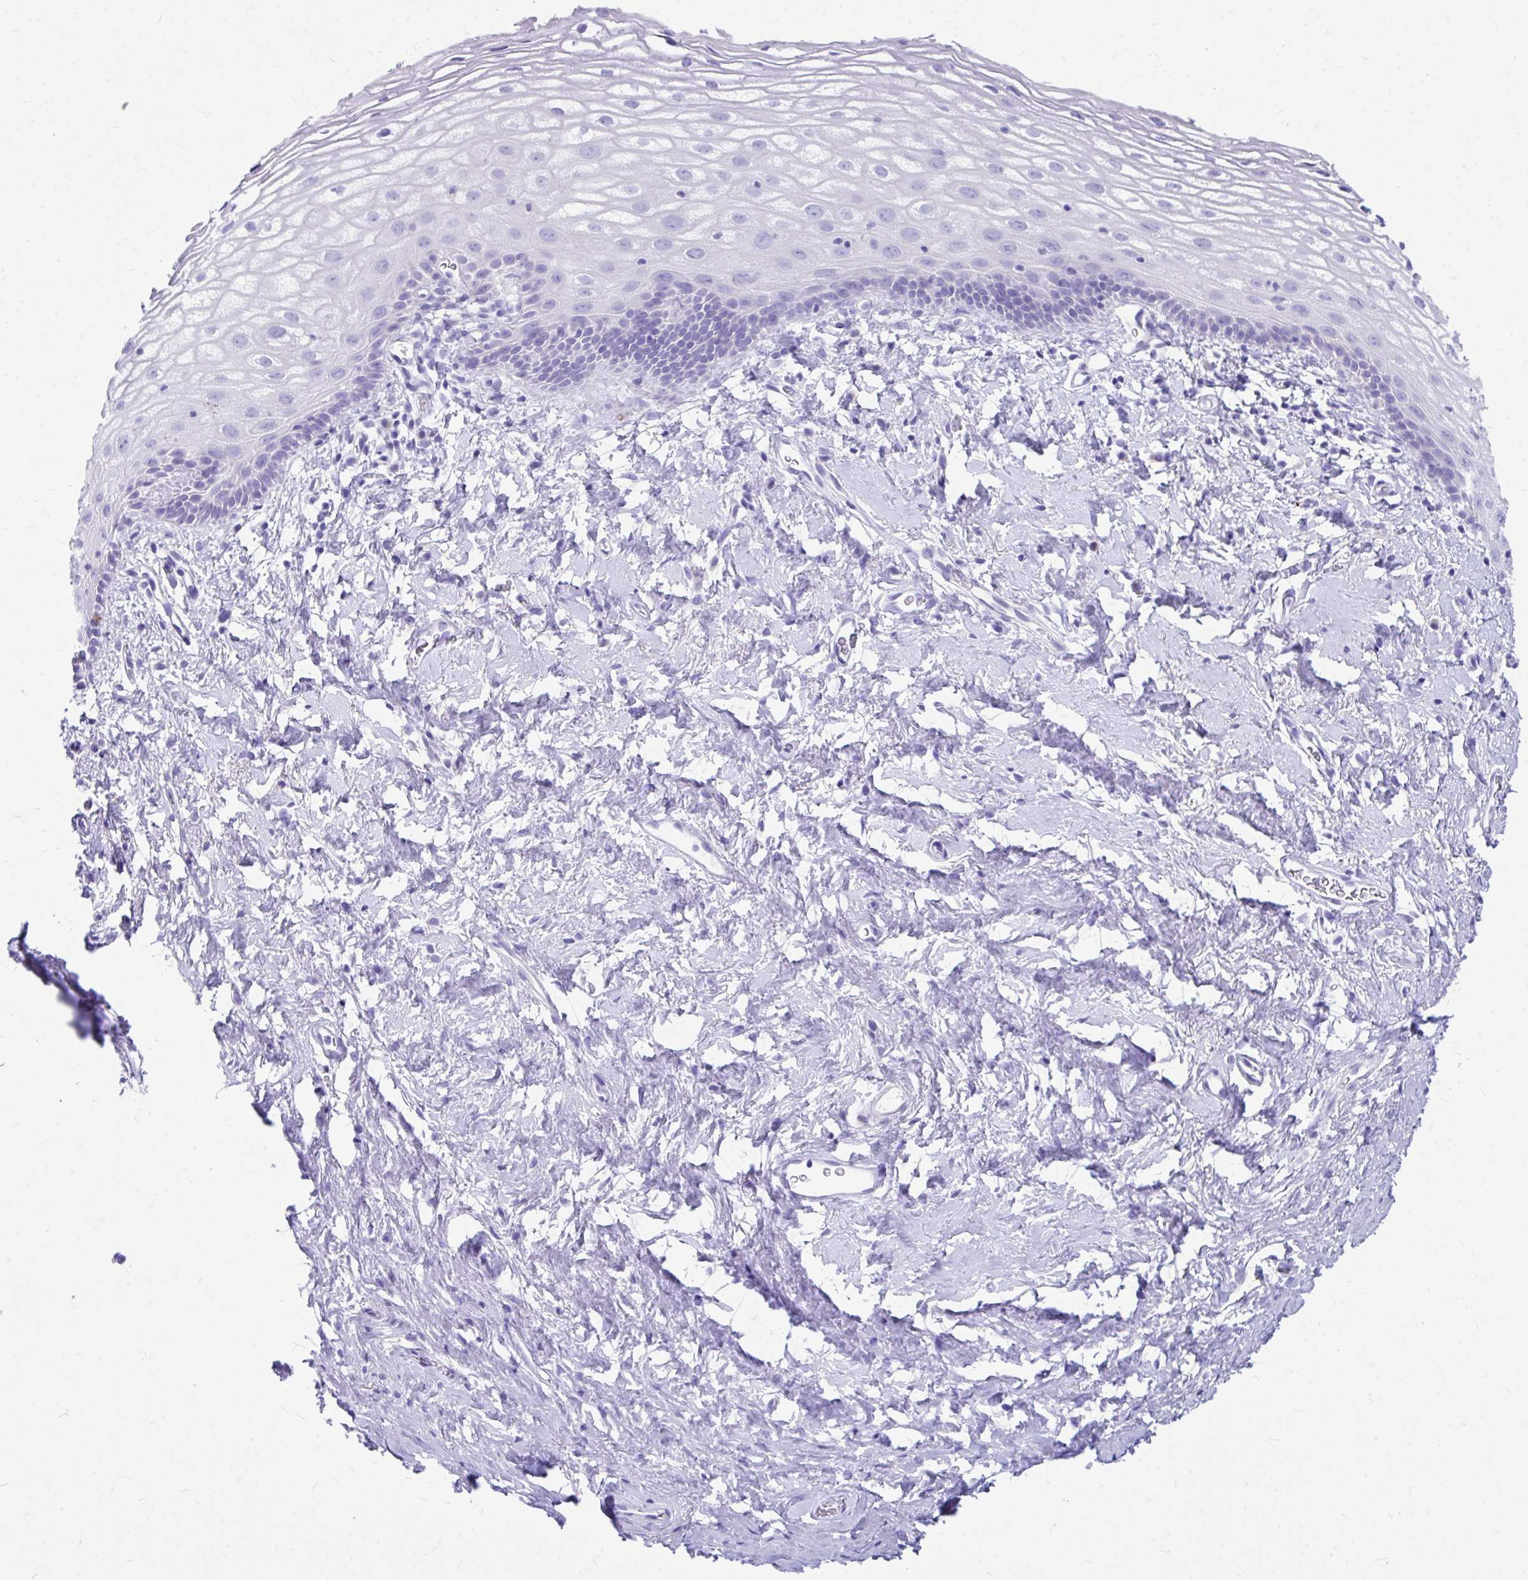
{"staining": {"intensity": "negative", "quantity": "none", "location": "none"}, "tissue": "vagina", "cell_type": "Squamous epithelial cells", "image_type": "normal", "snomed": [{"axis": "morphology", "description": "Normal tissue, NOS"}, {"axis": "morphology", "description": "Adenocarcinoma, NOS"}, {"axis": "topography", "description": "Rectum"}, {"axis": "topography", "description": "Vagina"}, {"axis": "topography", "description": "Peripheral nerve tissue"}], "caption": "There is no significant positivity in squamous epithelial cells of vagina.", "gene": "ZNF699", "patient": {"sex": "female", "age": 71}}